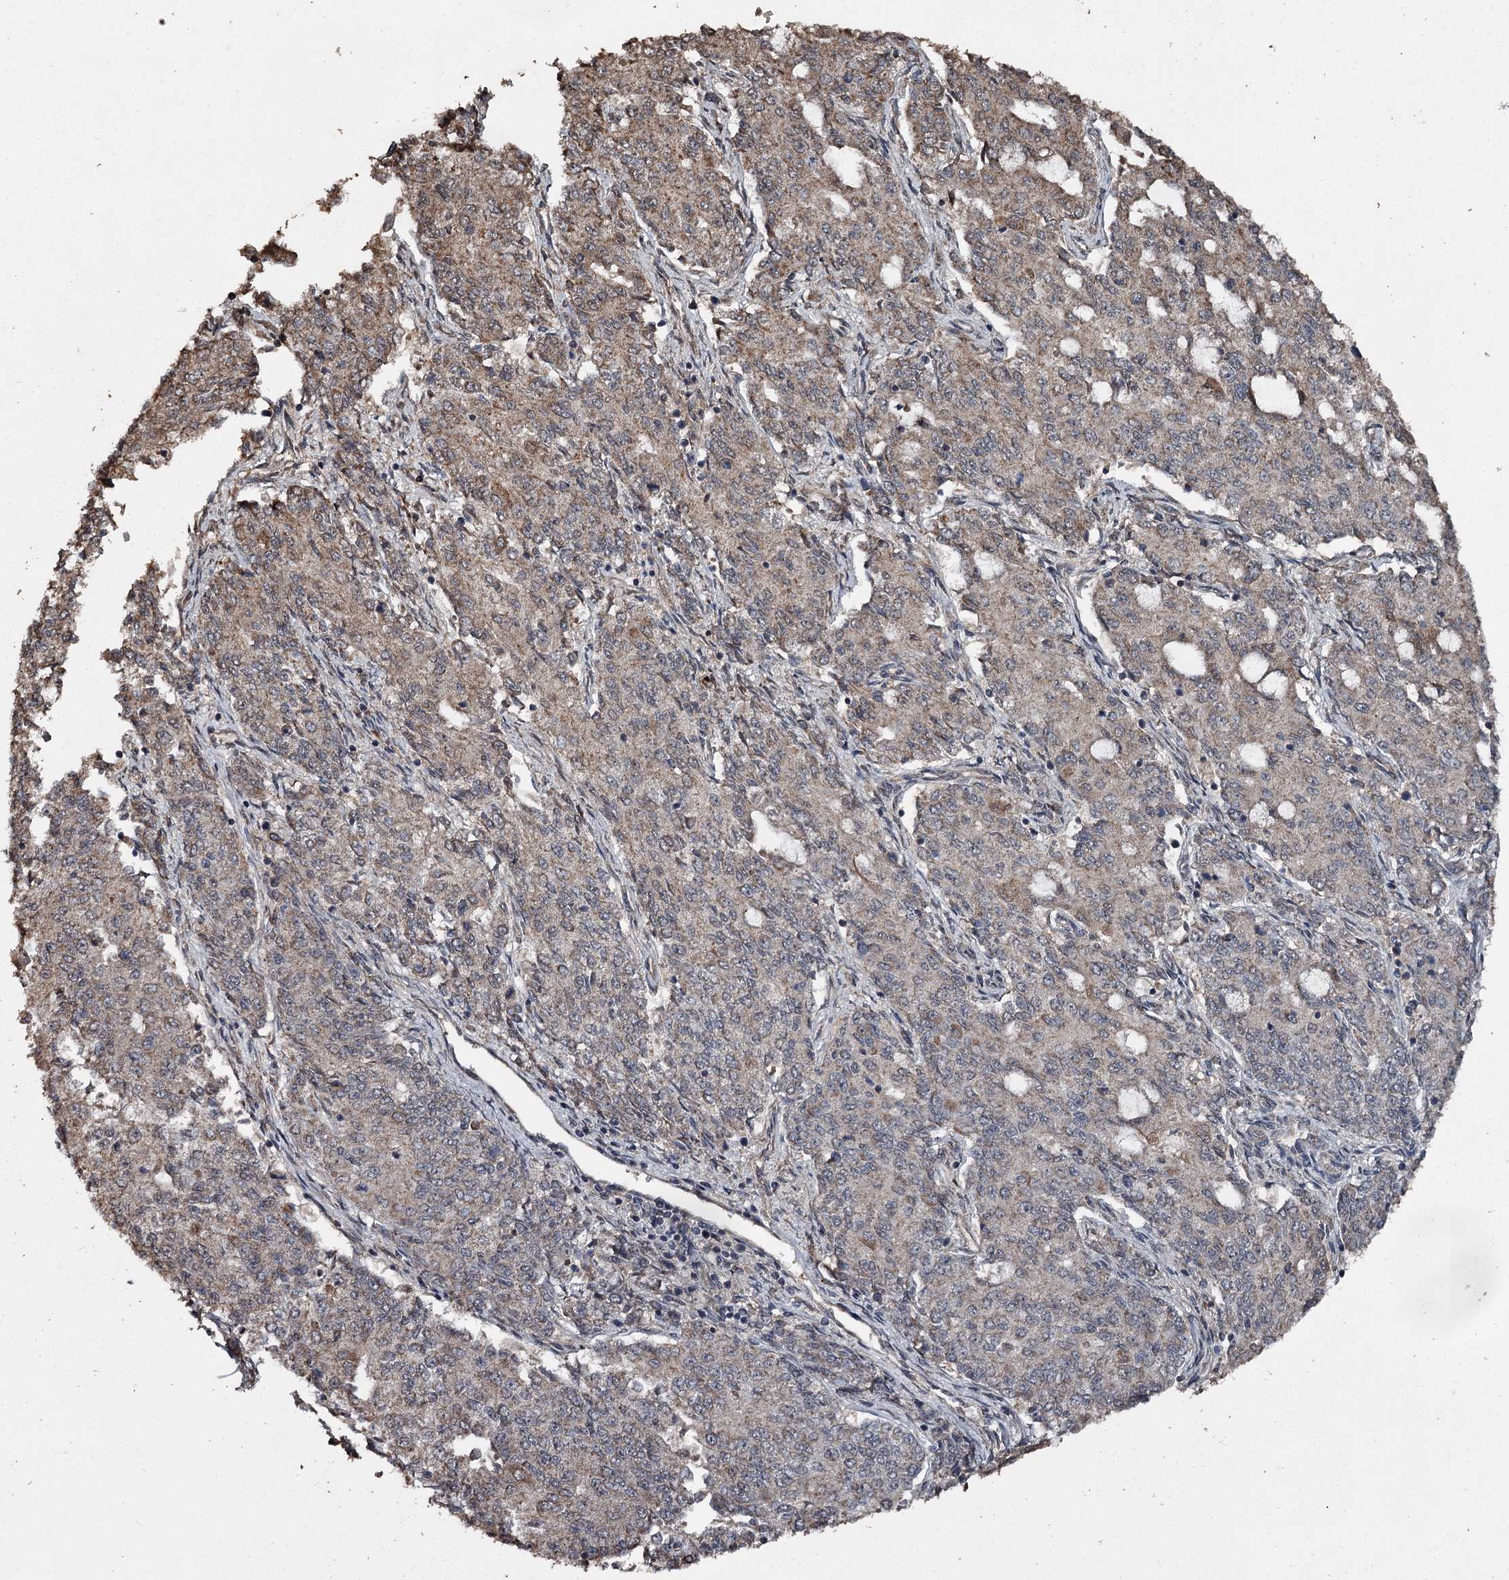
{"staining": {"intensity": "moderate", "quantity": "25%-75%", "location": "cytoplasmic/membranous"}, "tissue": "endometrial cancer", "cell_type": "Tumor cells", "image_type": "cancer", "snomed": [{"axis": "morphology", "description": "Adenocarcinoma, NOS"}, {"axis": "topography", "description": "Endometrium"}], "caption": "Immunohistochemistry of human endometrial cancer exhibits medium levels of moderate cytoplasmic/membranous staining in about 25%-75% of tumor cells.", "gene": "WIPI1", "patient": {"sex": "female", "age": 50}}